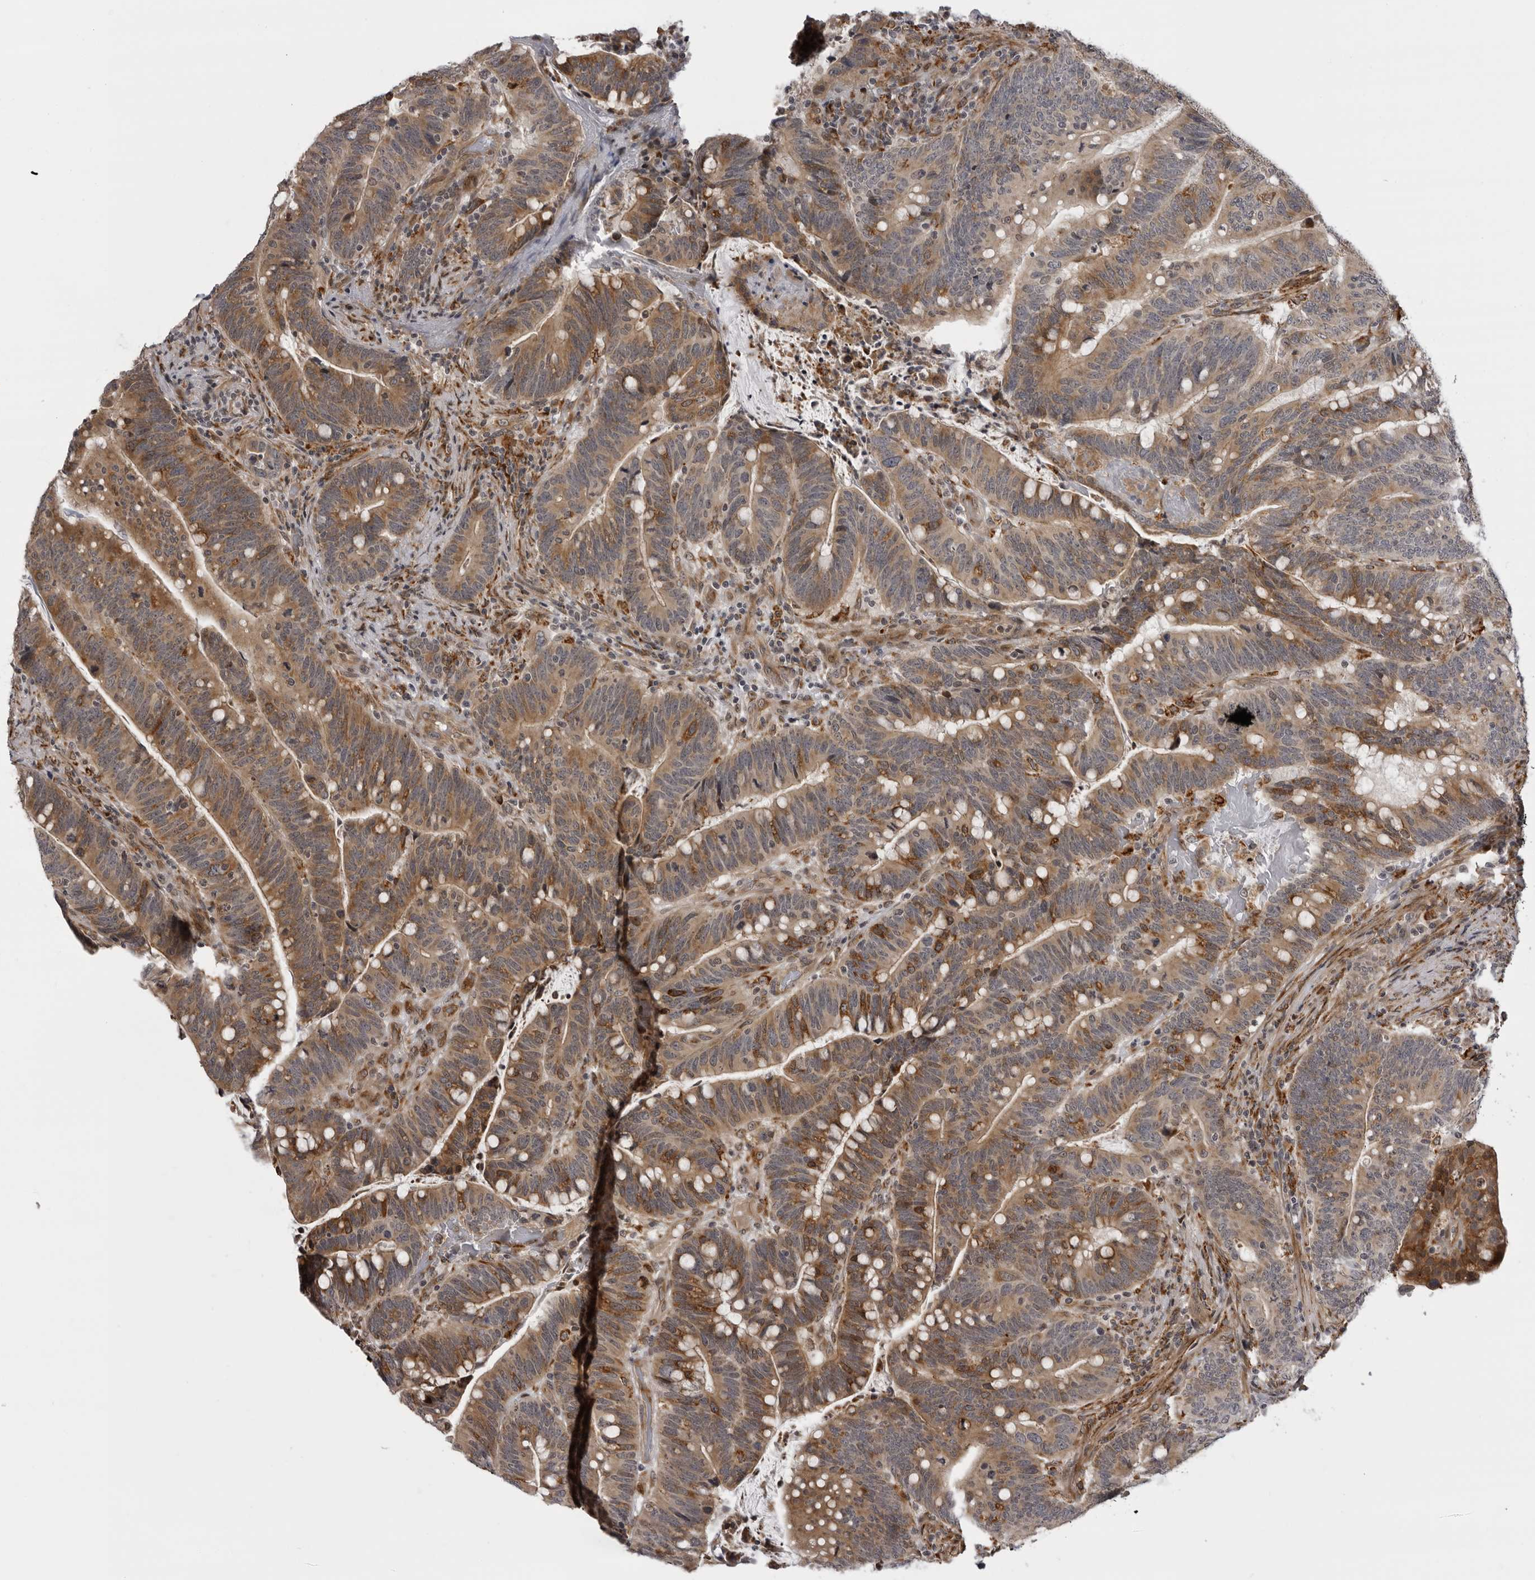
{"staining": {"intensity": "moderate", "quantity": ">75%", "location": "cytoplasmic/membranous"}, "tissue": "colorectal cancer", "cell_type": "Tumor cells", "image_type": "cancer", "snomed": [{"axis": "morphology", "description": "Adenocarcinoma, NOS"}, {"axis": "topography", "description": "Colon"}], "caption": "IHC micrograph of human adenocarcinoma (colorectal) stained for a protein (brown), which shows medium levels of moderate cytoplasmic/membranous positivity in about >75% of tumor cells.", "gene": "DNAH14", "patient": {"sex": "female", "age": 66}}